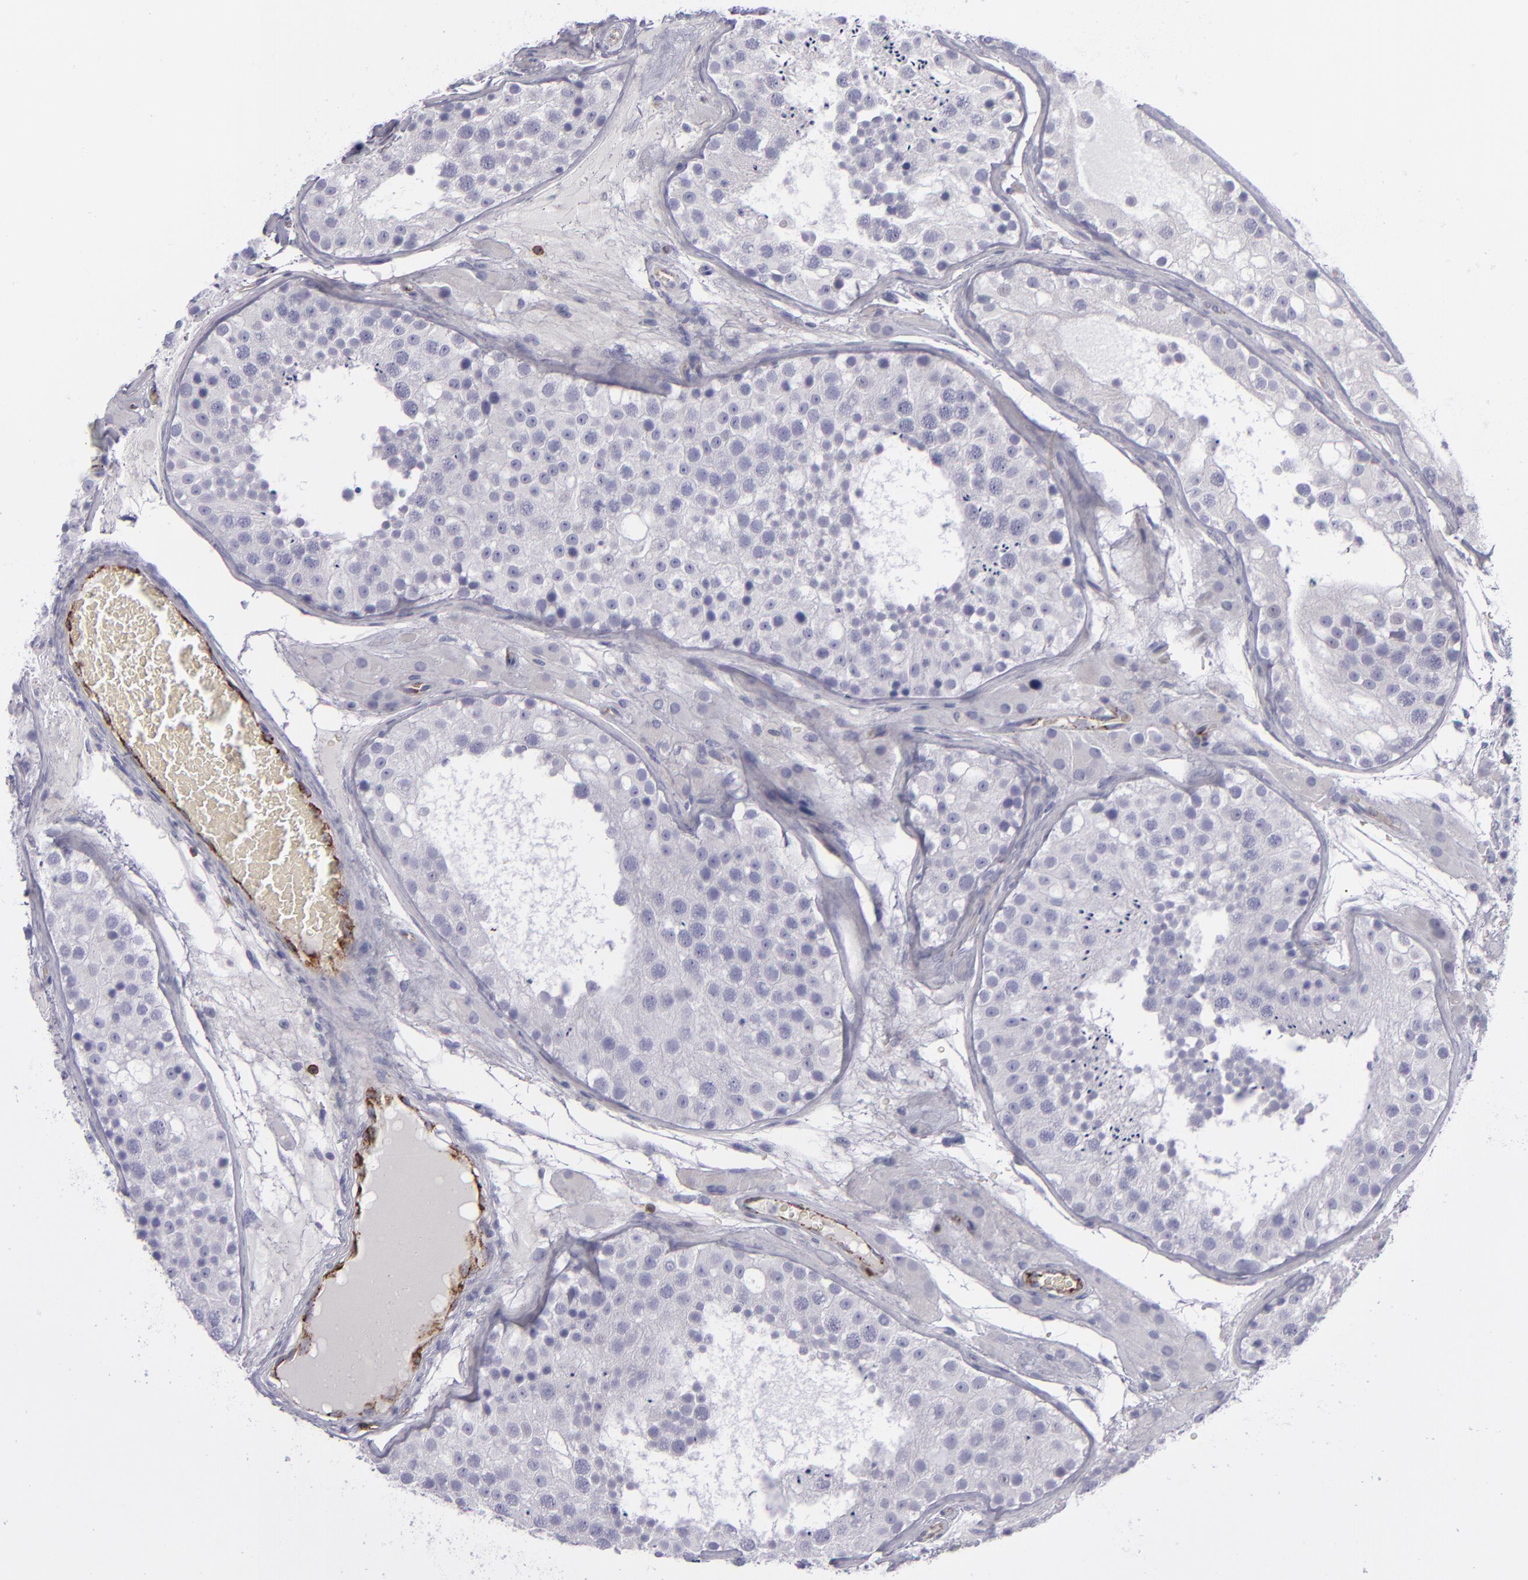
{"staining": {"intensity": "negative", "quantity": "none", "location": "none"}, "tissue": "testis", "cell_type": "Cells in seminiferous ducts", "image_type": "normal", "snomed": [{"axis": "morphology", "description": "Normal tissue, NOS"}, {"axis": "topography", "description": "Testis"}], "caption": "A micrograph of testis stained for a protein exhibits no brown staining in cells in seminiferous ducts.", "gene": "CD27", "patient": {"sex": "male", "age": 26}}